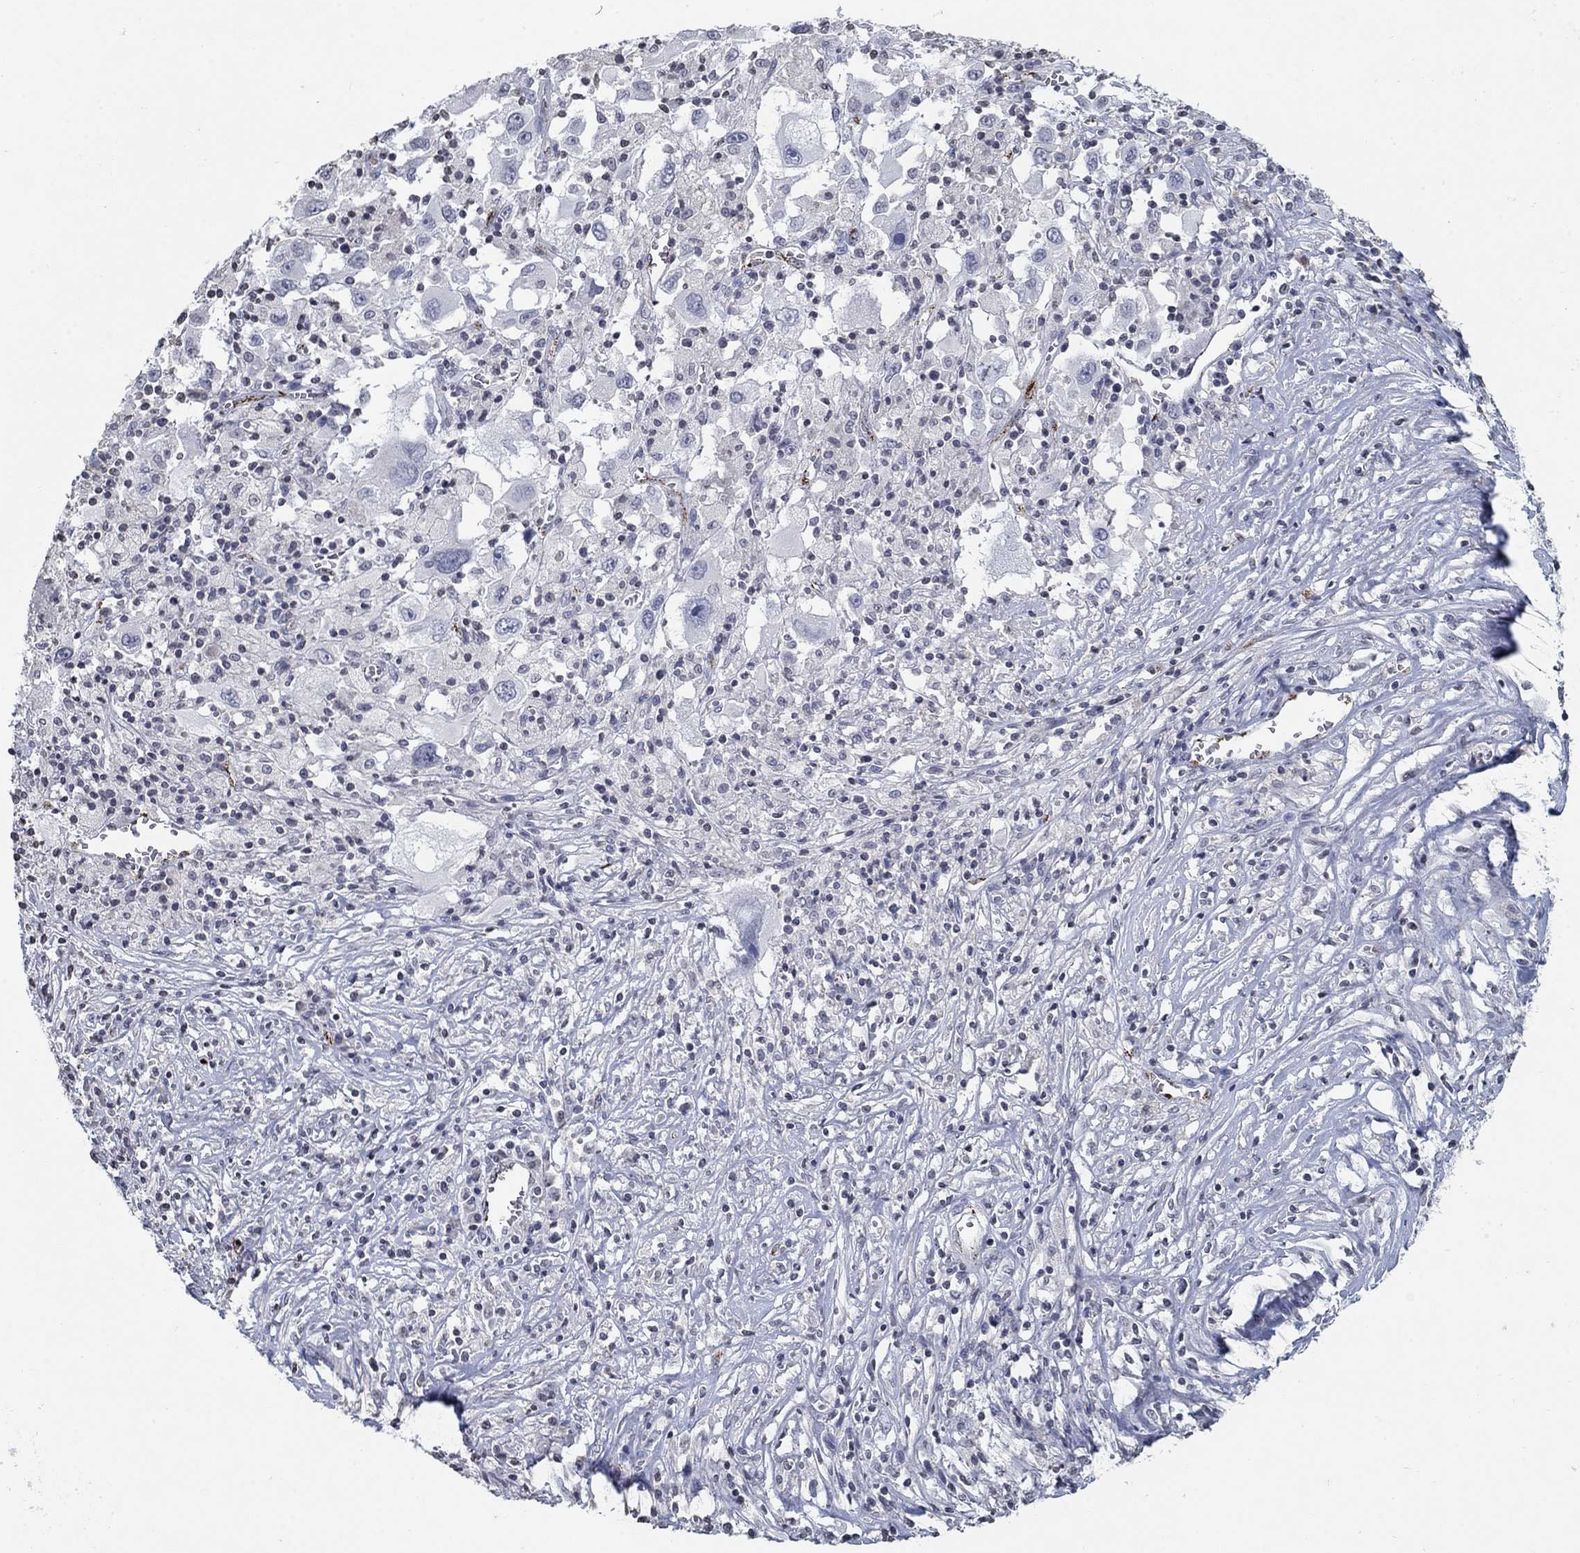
{"staining": {"intensity": "negative", "quantity": "none", "location": "none"}, "tissue": "melanoma", "cell_type": "Tumor cells", "image_type": "cancer", "snomed": [{"axis": "morphology", "description": "Malignant melanoma, Metastatic site"}, {"axis": "topography", "description": "Soft tissue"}], "caption": "DAB (3,3'-diaminobenzidine) immunohistochemical staining of human melanoma exhibits no significant expression in tumor cells. Nuclei are stained in blue.", "gene": "TINAG", "patient": {"sex": "male", "age": 50}}